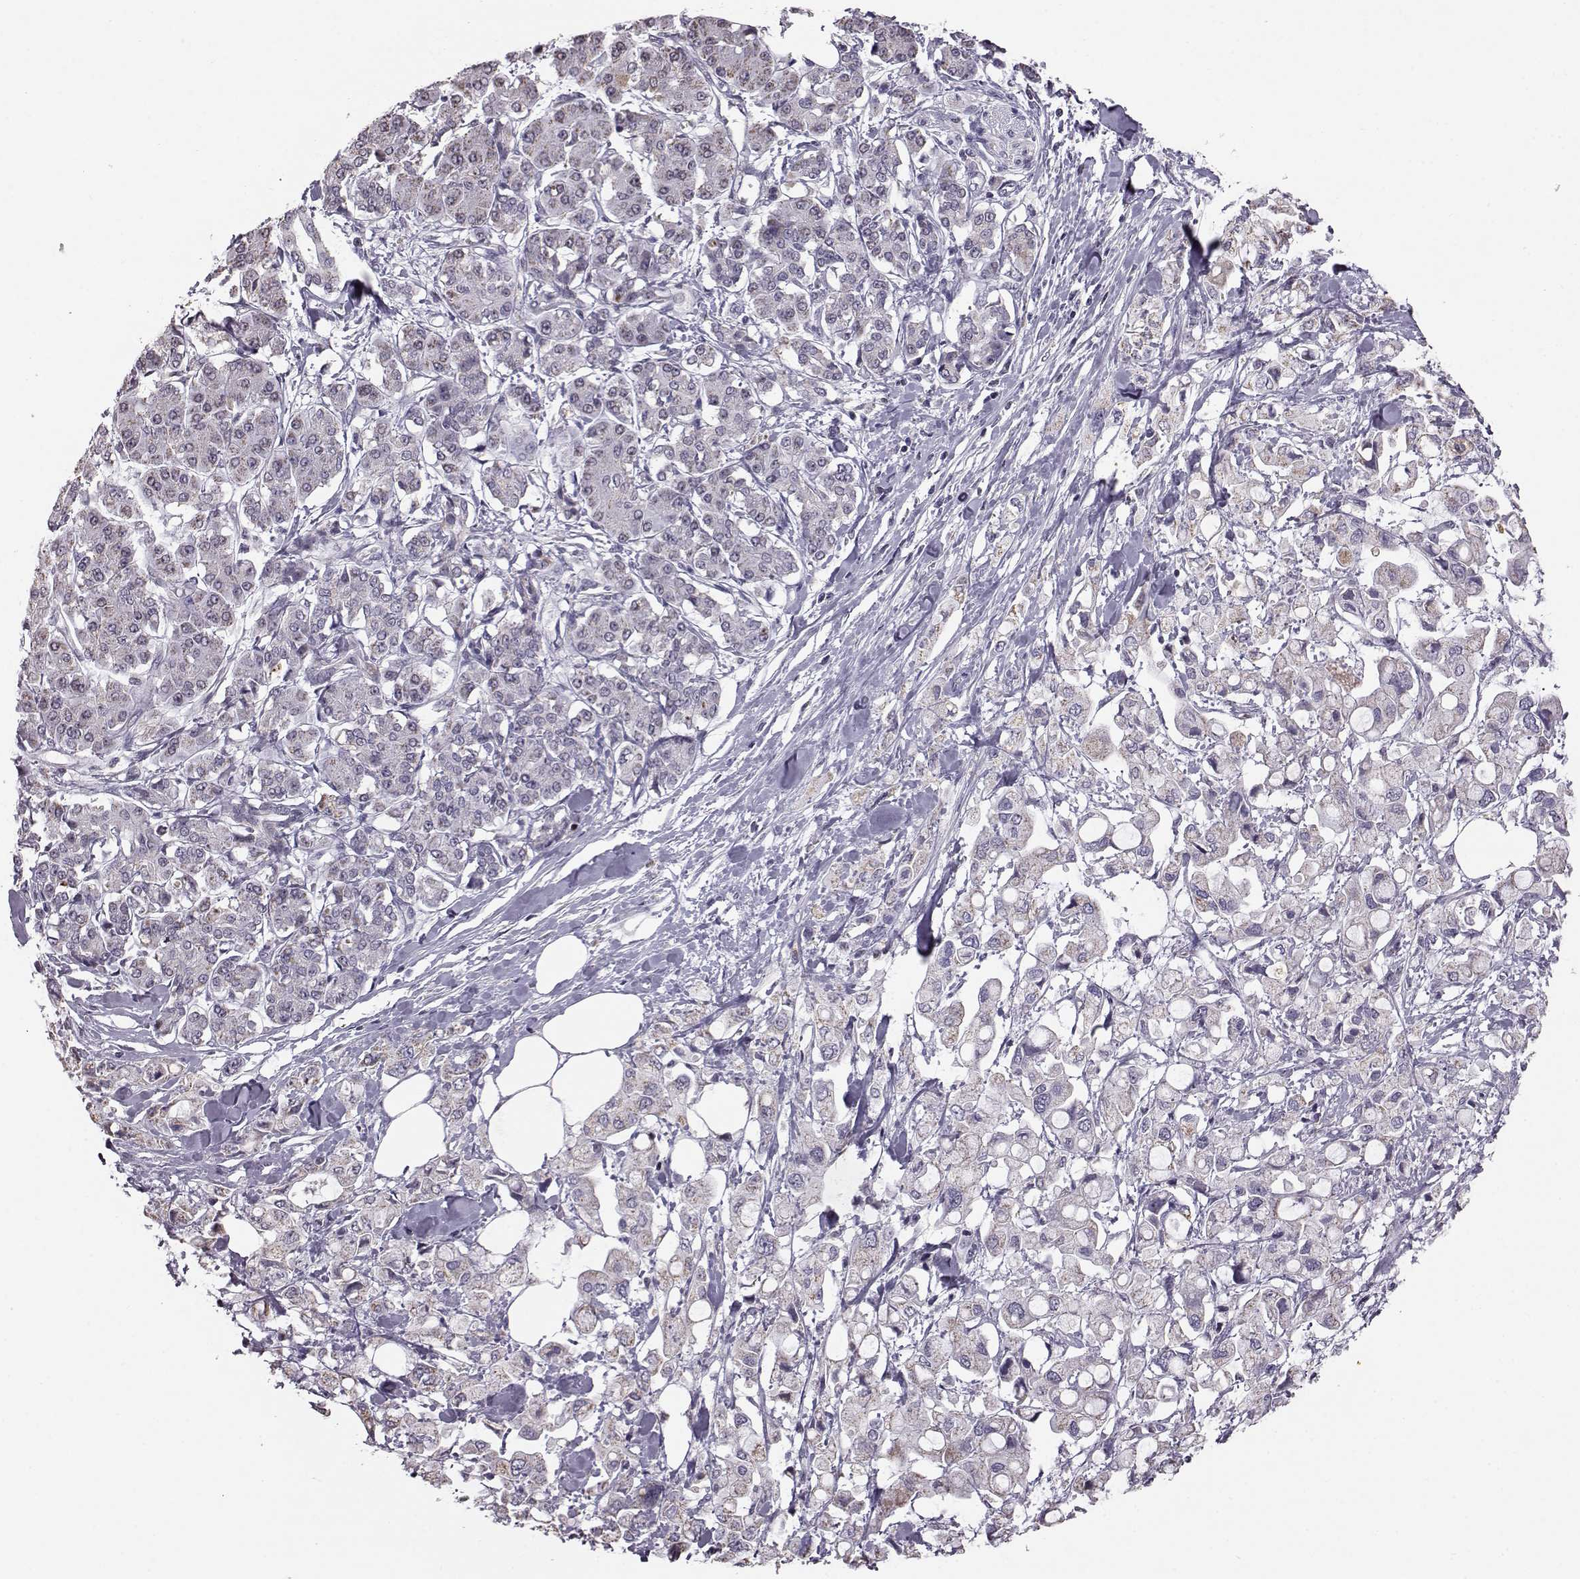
{"staining": {"intensity": "weak", "quantity": "<25%", "location": "cytoplasmic/membranous"}, "tissue": "pancreatic cancer", "cell_type": "Tumor cells", "image_type": "cancer", "snomed": [{"axis": "morphology", "description": "Adenocarcinoma, NOS"}, {"axis": "topography", "description": "Pancreas"}], "caption": "Adenocarcinoma (pancreatic) stained for a protein using IHC demonstrates no positivity tumor cells.", "gene": "ALDH3A1", "patient": {"sex": "female", "age": 56}}